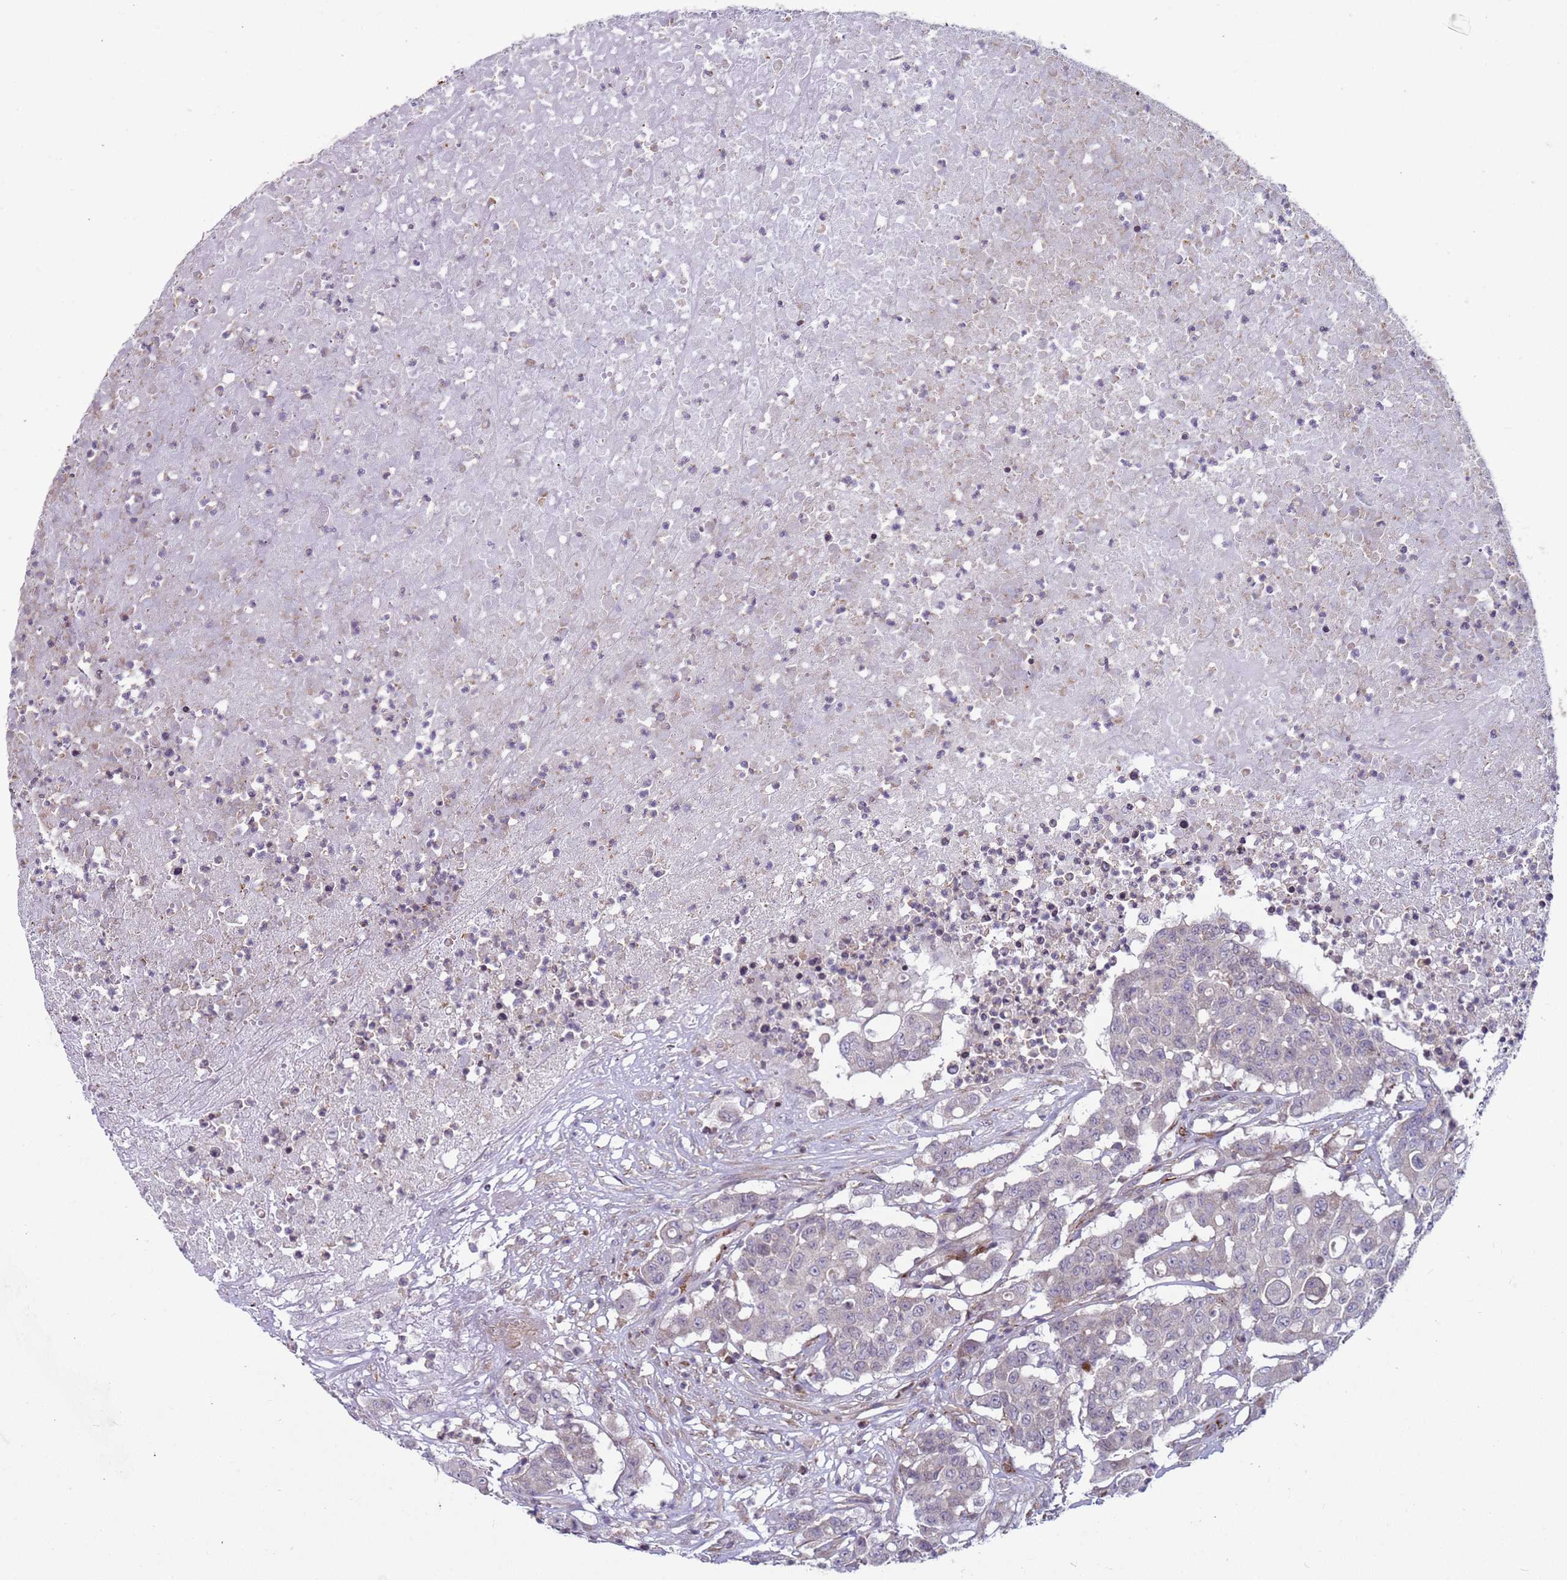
{"staining": {"intensity": "negative", "quantity": "none", "location": "none"}, "tissue": "colorectal cancer", "cell_type": "Tumor cells", "image_type": "cancer", "snomed": [{"axis": "morphology", "description": "Adenocarcinoma, NOS"}, {"axis": "topography", "description": "Colon"}], "caption": "A photomicrograph of human colorectal adenocarcinoma is negative for staining in tumor cells. The staining was performed using DAB to visualize the protein expression in brown, while the nuclei were stained in blue with hematoxylin (Magnification: 20x).", "gene": "SNAPC4", "patient": {"sex": "male", "age": 51}}